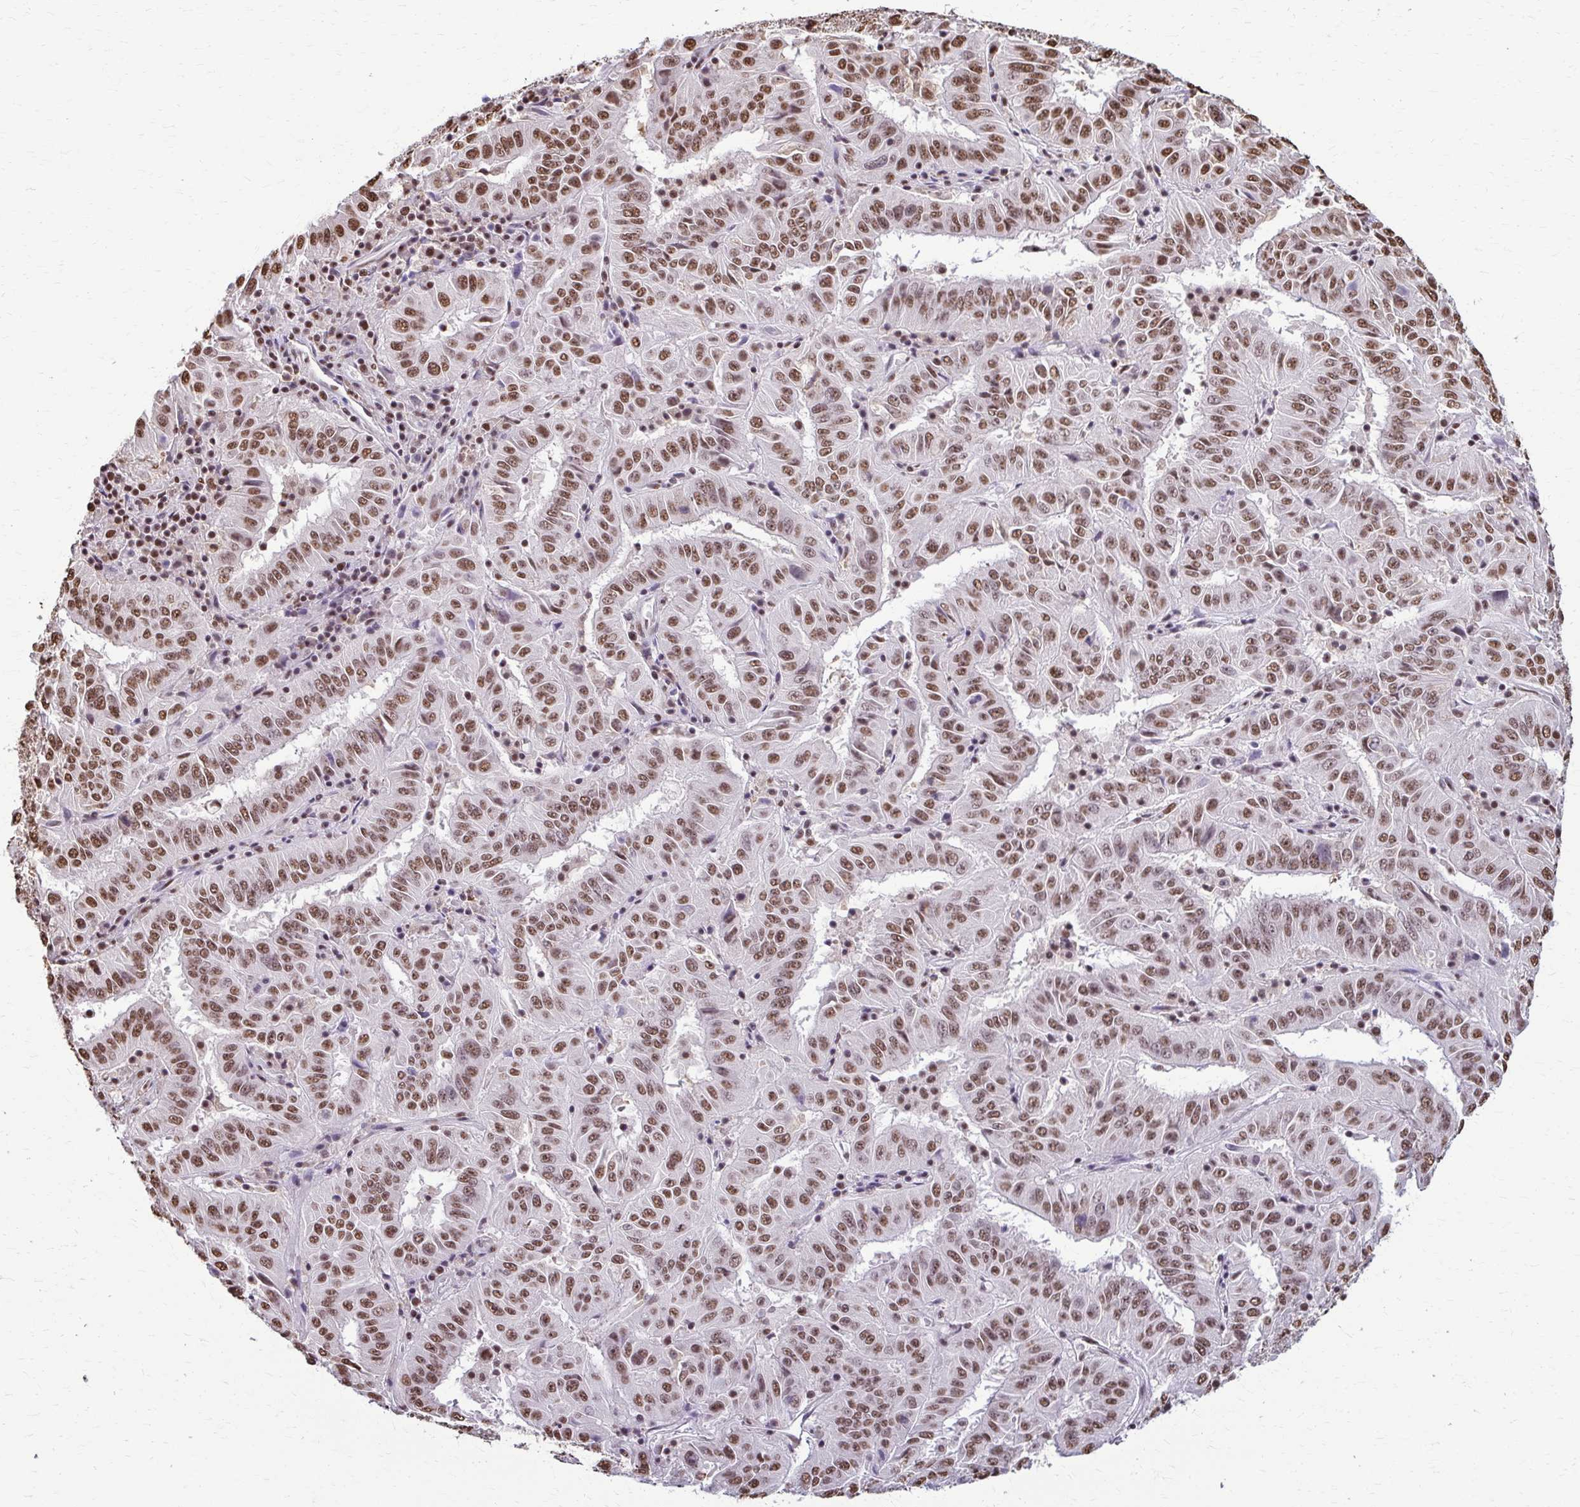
{"staining": {"intensity": "moderate", "quantity": ">75%", "location": "nuclear"}, "tissue": "pancreatic cancer", "cell_type": "Tumor cells", "image_type": "cancer", "snomed": [{"axis": "morphology", "description": "Adenocarcinoma, NOS"}, {"axis": "topography", "description": "Pancreas"}], "caption": "Pancreatic cancer (adenocarcinoma) was stained to show a protein in brown. There is medium levels of moderate nuclear staining in approximately >75% of tumor cells. The staining was performed using DAB, with brown indicating positive protein expression. Nuclei are stained blue with hematoxylin.", "gene": "SNRPA", "patient": {"sex": "male", "age": 63}}